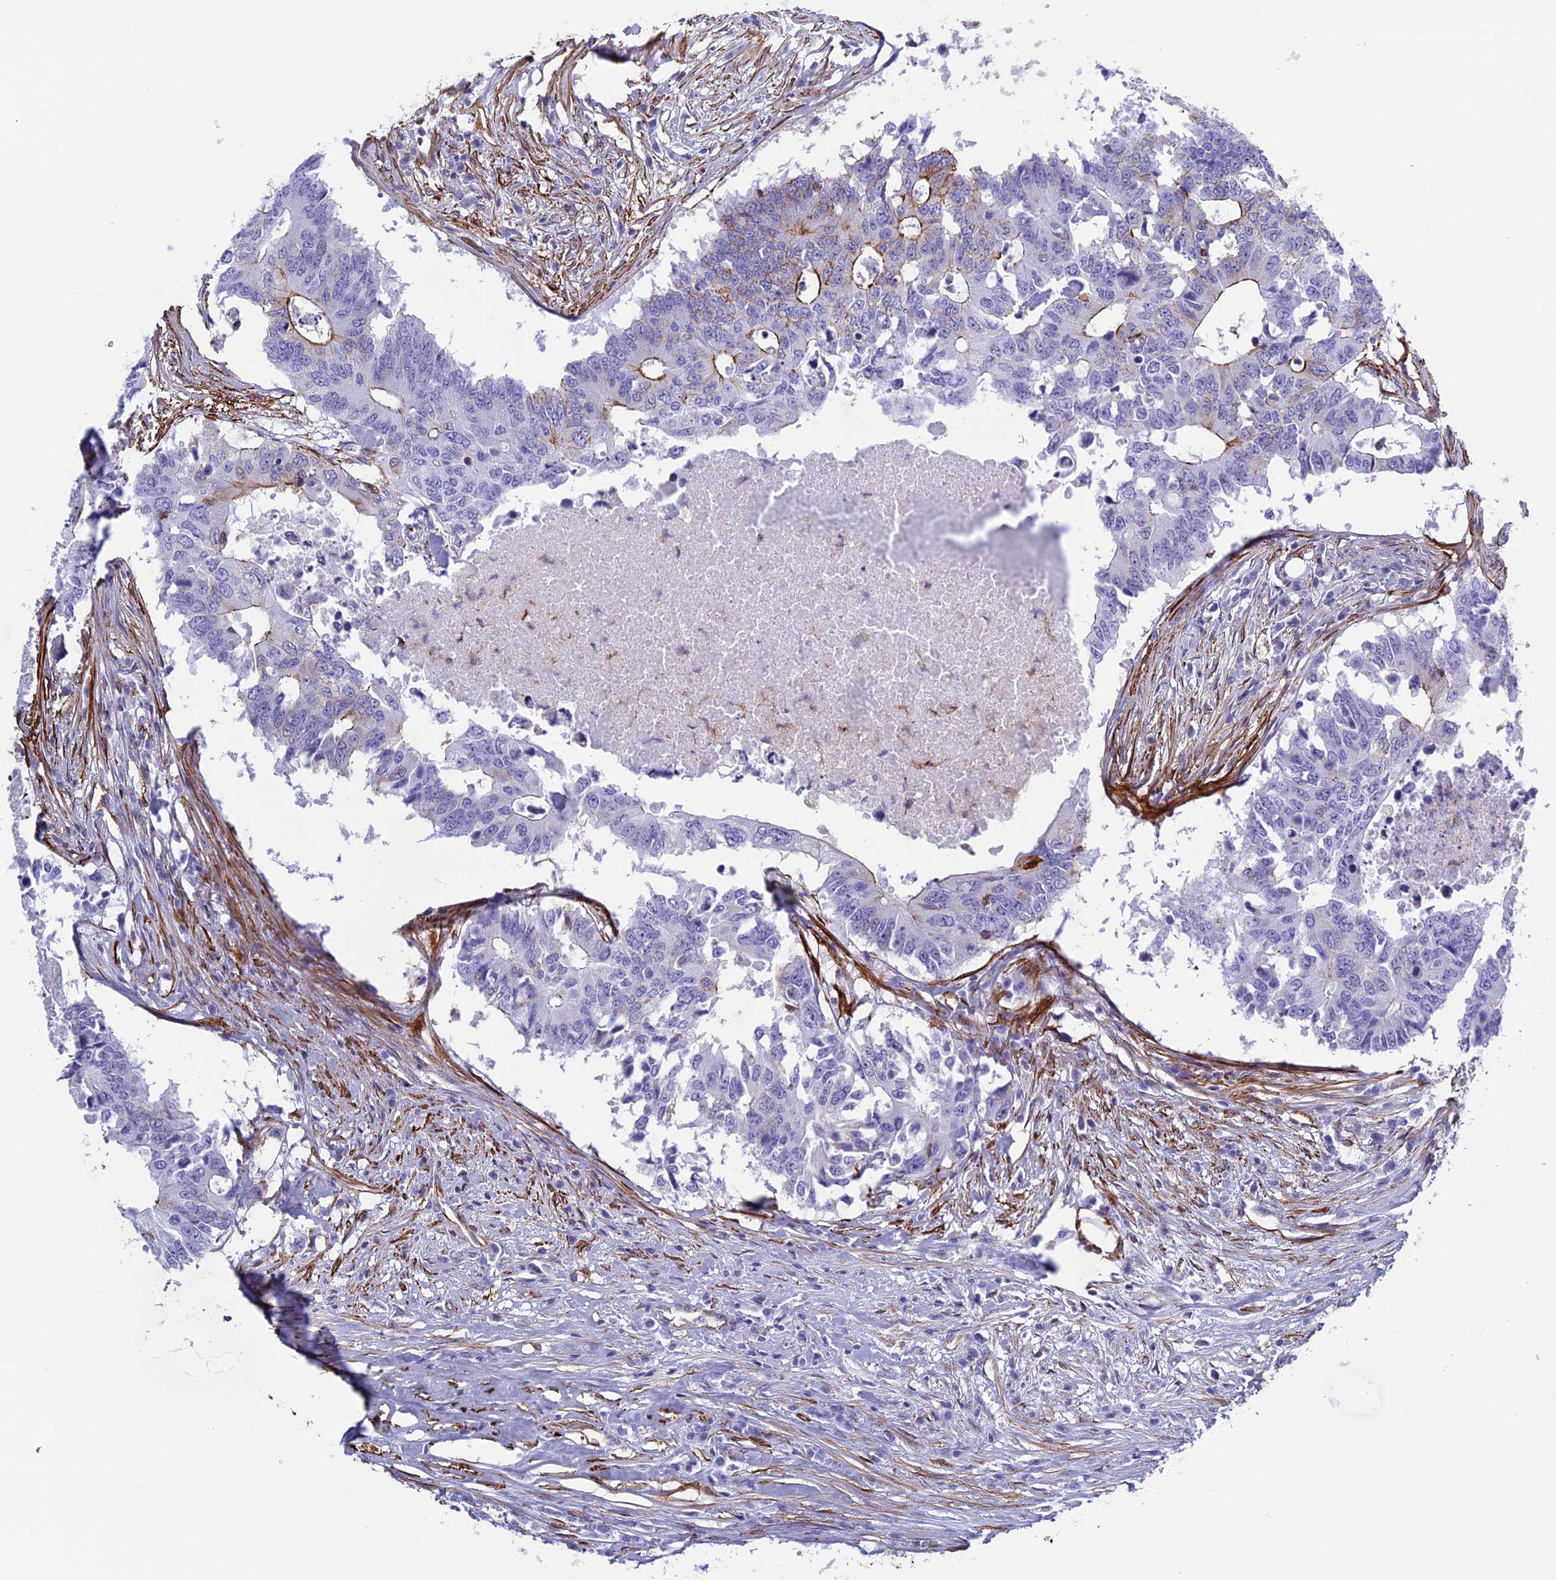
{"staining": {"intensity": "strong", "quantity": "<25%", "location": "cytoplasmic/membranous"}, "tissue": "colorectal cancer", "cell_type": "Tumor cells", "image_type": "cancer", "snomed": [{"axis": "morphology", "description": "Adenocarcinoma, NOS"}, {"axis": "topography", "description": "Colon"}], "caption": "A high-resolution micrograph shows immunohistochemistry (IHC) staining of colorectal adenocarcinoma, which demonstrates strong cytoplasmic/membranous expression in about <25% of tumor cells. (IHC, brightfield microscopy, high magnification).", "gene": "ANGPTL2", "patient": {"sex": "male", "age": 71}}